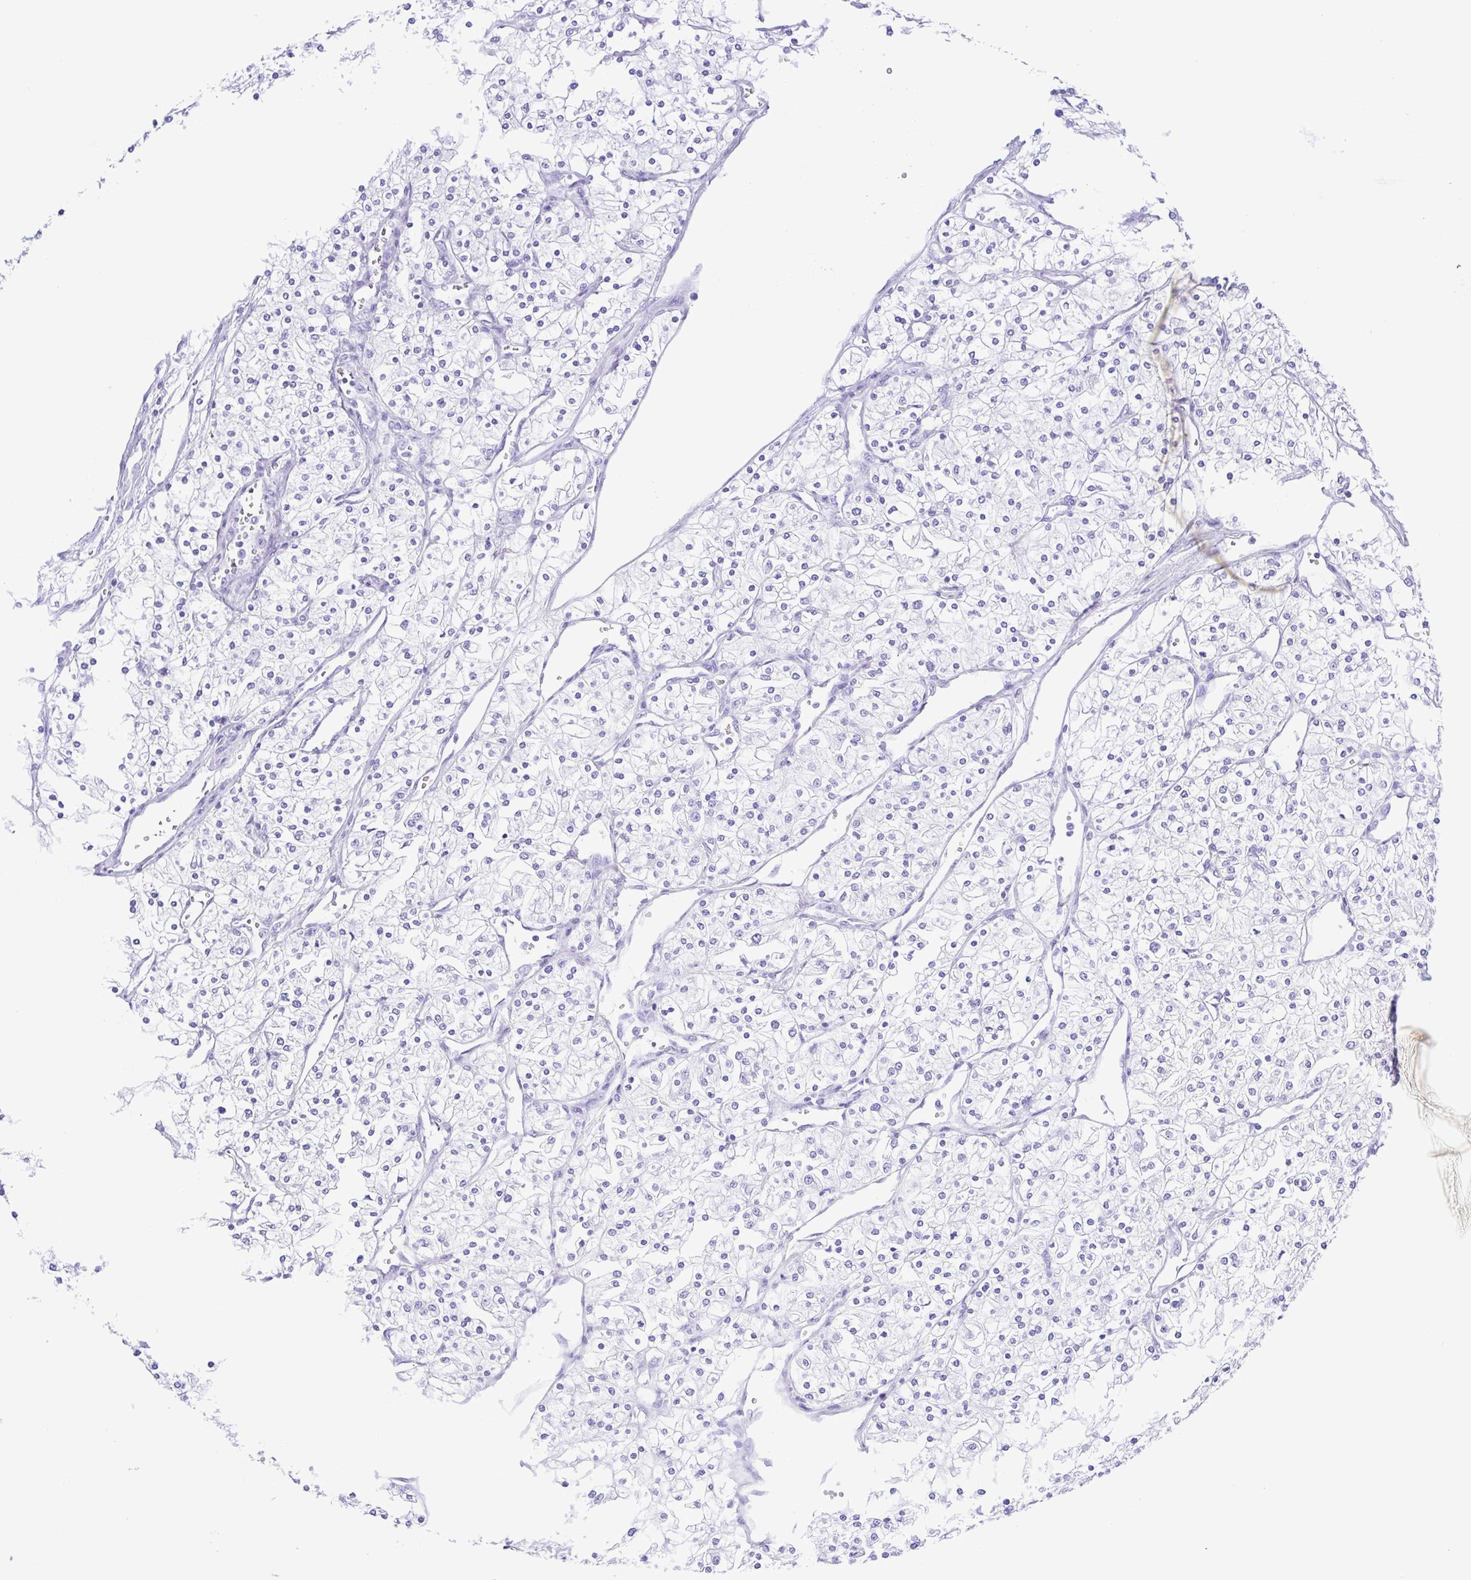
{"staining": {"intensity": "negative", "quantity": "none", "location": "none"}, "tissue": "renal cancer", "cell_type": "Tumor cells", "image_type": "cancer", "snomed": [{"axis": "morphology", "description": "Adenocarcinoma, NOS"}, {"axis": "topography", "description": "Kidney"}], "caption": "Tumor cells show no significant expression in renal cancer (adenocarcinoma). (Stains: DAB (3,3'-diaminobenzidine) IHC with hematoxylin counter stain, Microscopy: brightfield microscopy at high magnification).", "gene": "ERP27", "patient": {"sex": "male", "age": 80}}